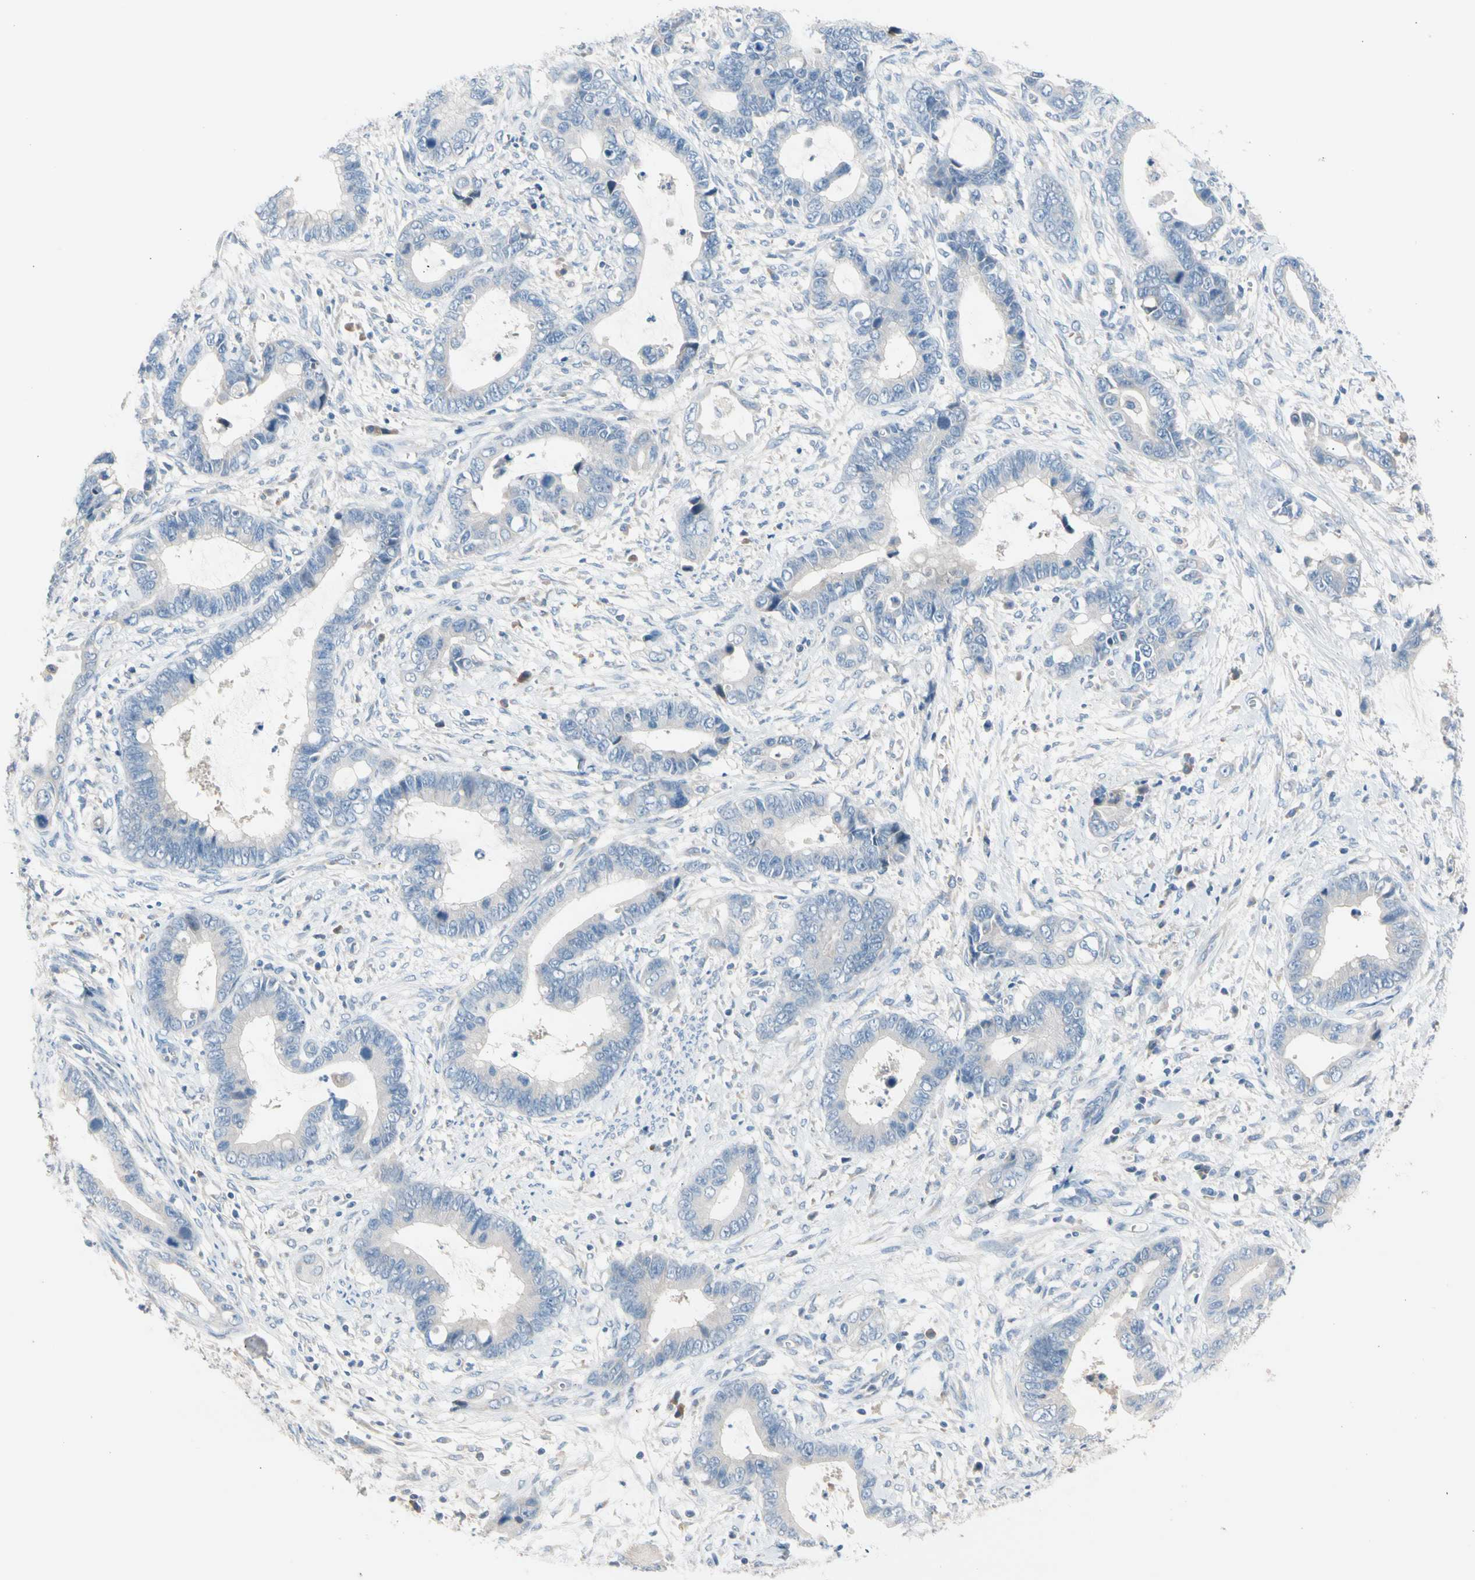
{"staining": {"intensity": "weak", "quantity": "<25%", "location": "cytoplasmic/membranous"}, "tissue": "cervical cancer", "cell_type": "Tumor cells", "image_type": "cancer", "snomed": [{"axis": "morphology", "description": "Adenocarcinoma, NOS"}, {"axis": "topography", "description": "Cervix"}], "caption": "A photomicrograph of human adenocarcinoma (cervical) is negative for staining in tumor cells. (DAB (3,3'-diaminobenzidine) IHC visualized using brightfield microscopy, high magnification).", "gene": "CASQ1", "patient": {"sex": "female", "age": 44}}